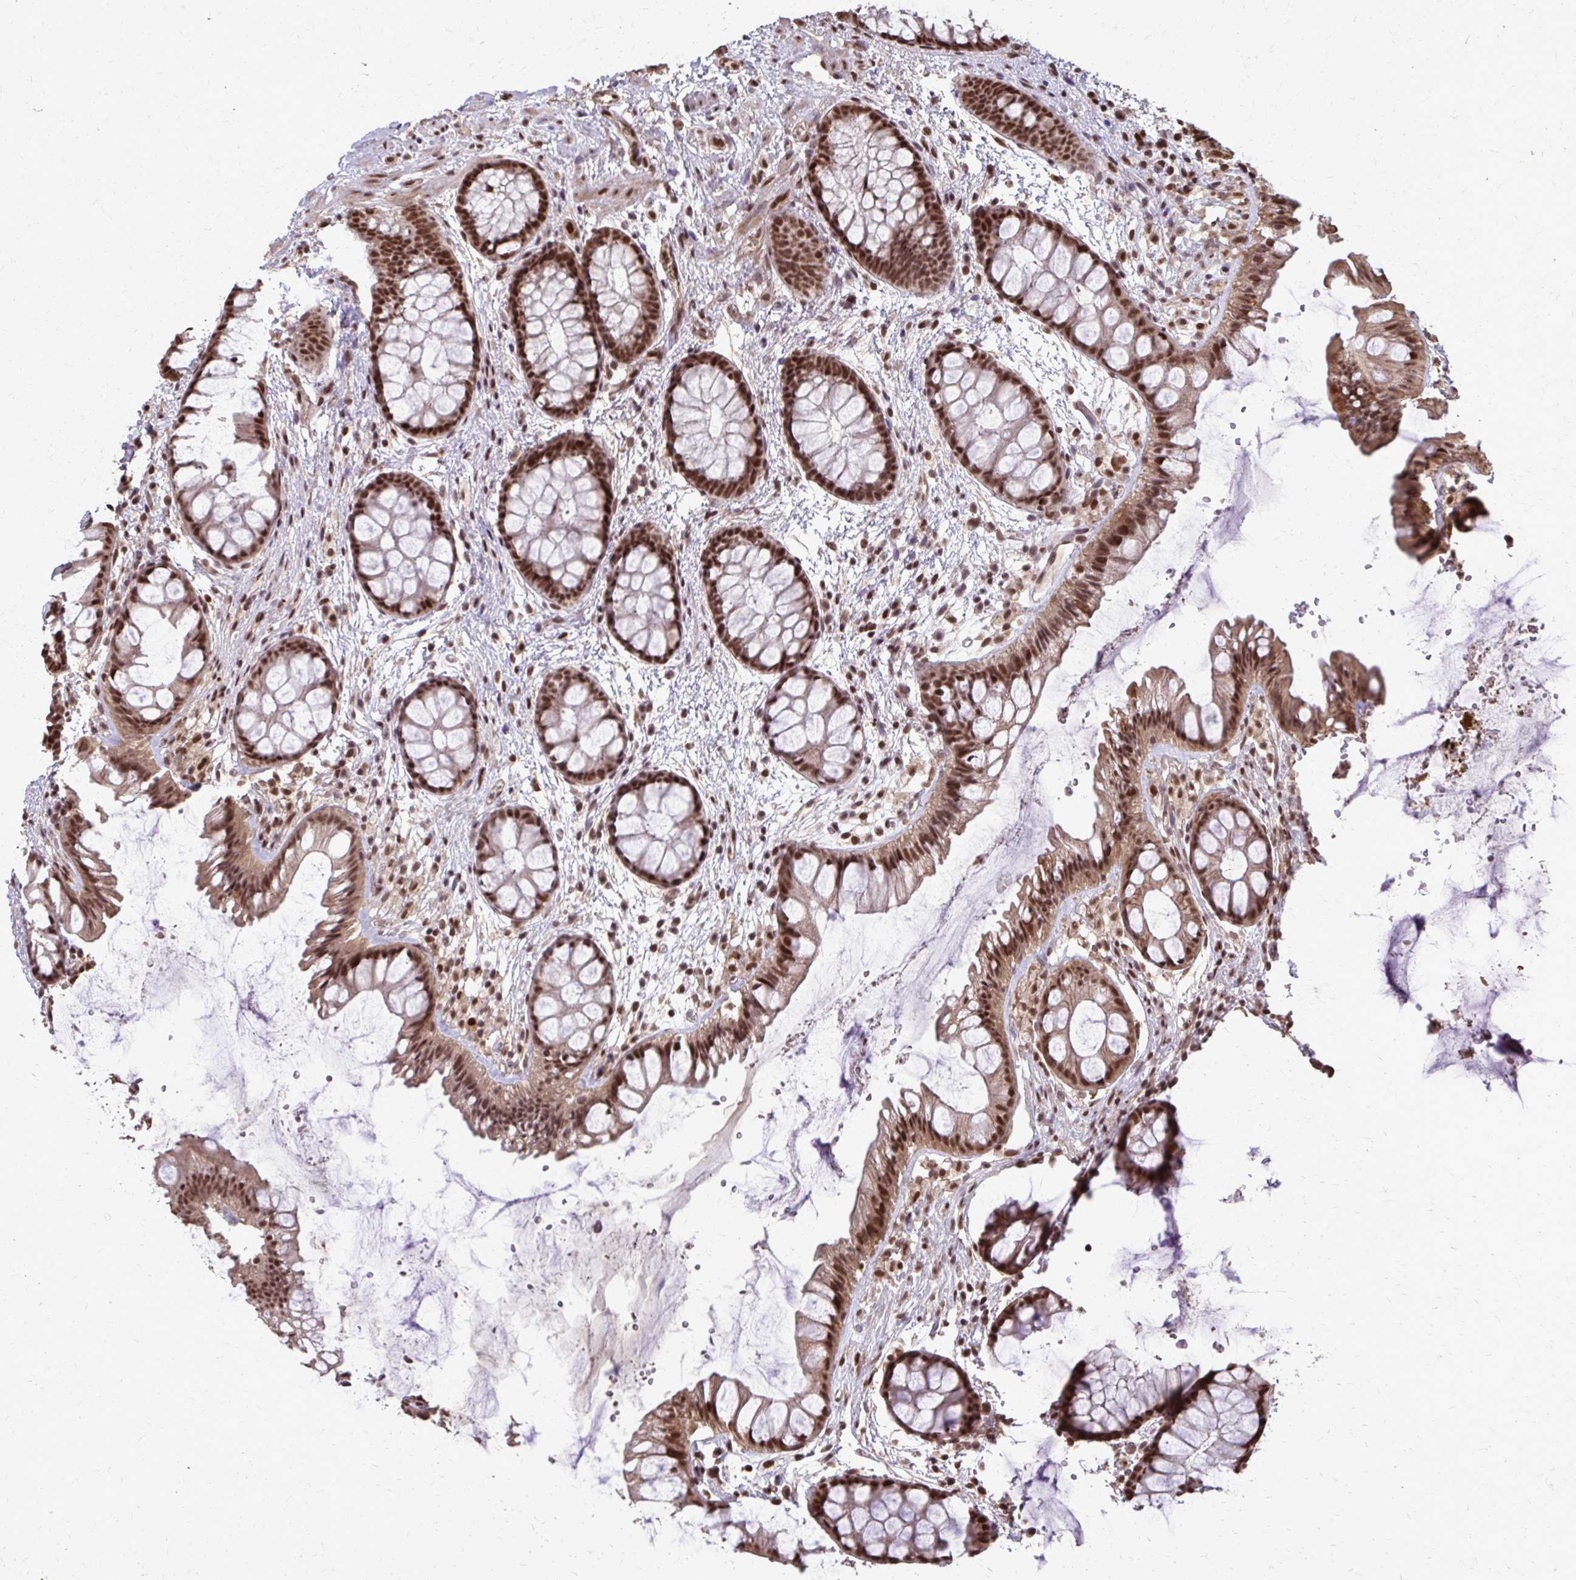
{"staining": {"intensity": "strong", "quantity": ">75%", "location": "nuclear"}, "tissue": "rectum", "cell_type": "Glandular cells", "image_type": "normal", "snomed": [{"axis": "morphology", "description": "Normal tissue, NOS"}, {"axis": "topography", "description": "Rectum"}], "caption": "Immunohistochemistry (IHC) of benign human rectum displays high levels of strong nuclear staining in approximately >75% of glandular cells. Immunohistochemistry (IHC) stains the protein in brown and the nuclei are stained blue.", "gene": "SS18", "patient": {"sex": "female", "age": 62}}